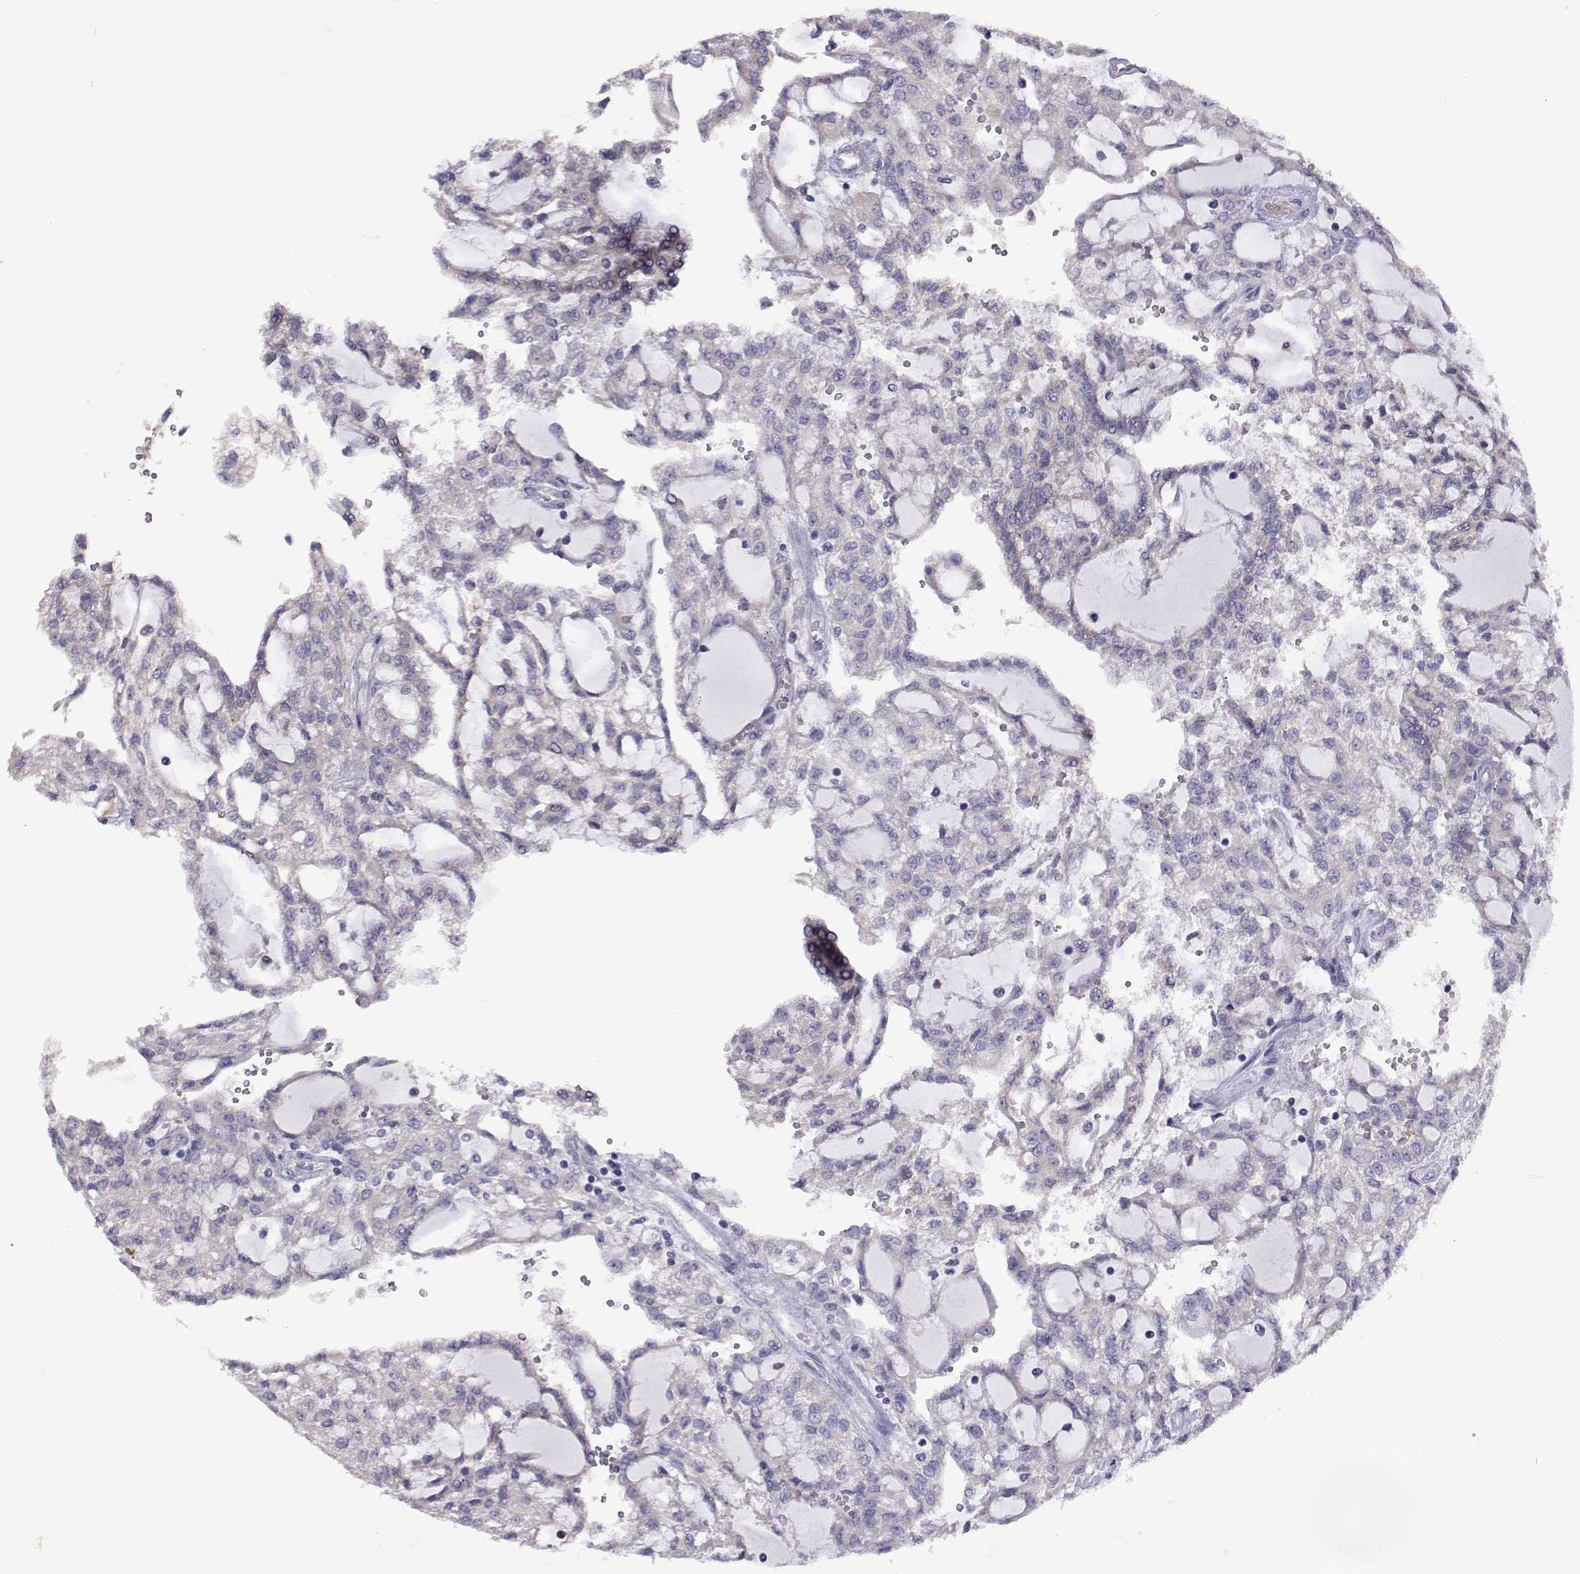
{"staining": {"intensity": "negative", "quantity": "none", "location": "none"}, "tissue": "renal cancer", "cell_type": "Tumor cells", "image_type": "cancer", "snomed": [{"axis": "morphology", "description": "Adenocarcinoma, NOS"}, {"axis": "topography", "description": "Kidney"}], "caption": "The histopathology image exhibits no staining of tumor cells in renal cancer.", "gene": "SULT2A1", "patient": {"sex": "male", "age": 63}}